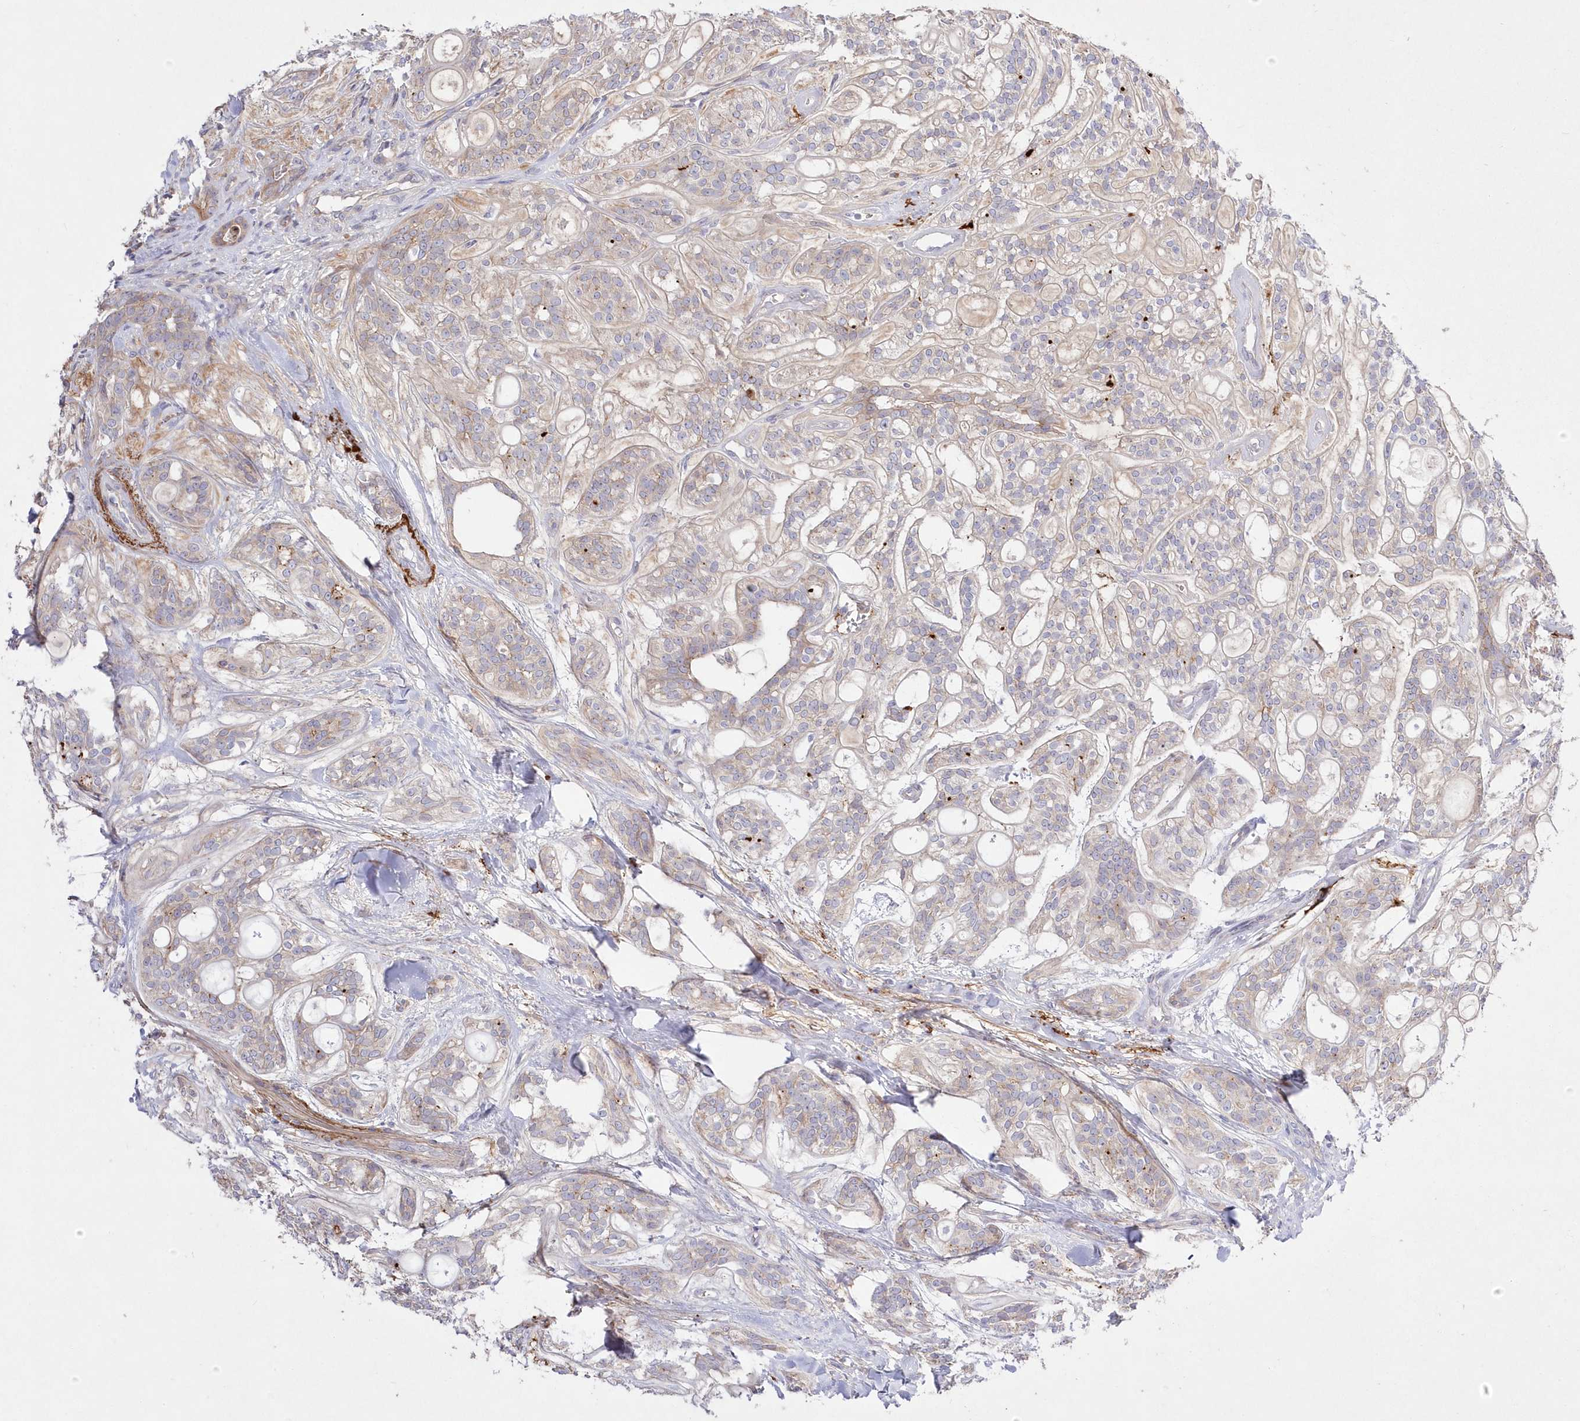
{"staining": {"intensity": "moderate", "quantity": "<25%", "location": "cytoplasmic/membranous"}, "tissue": "head and neck cancer", "cell_type": "Tumor cells", "image_type": "cancer", "snomed": [{"axis": "morphology", "description": "Adenocarcinoma, NOS"}, {"axis": "topography", "description": "Head-Neck"}], "caption": "Immunohistochemistry (IHC) histopathology image of human head and neck cancer stained for a protein (brown), which displays low levels of moderate cytoplasmic/membranous expression in approximately <25% of tumor cells.", "gene": "WBP1L", "patient": {"sex": "male", "age": 66}}